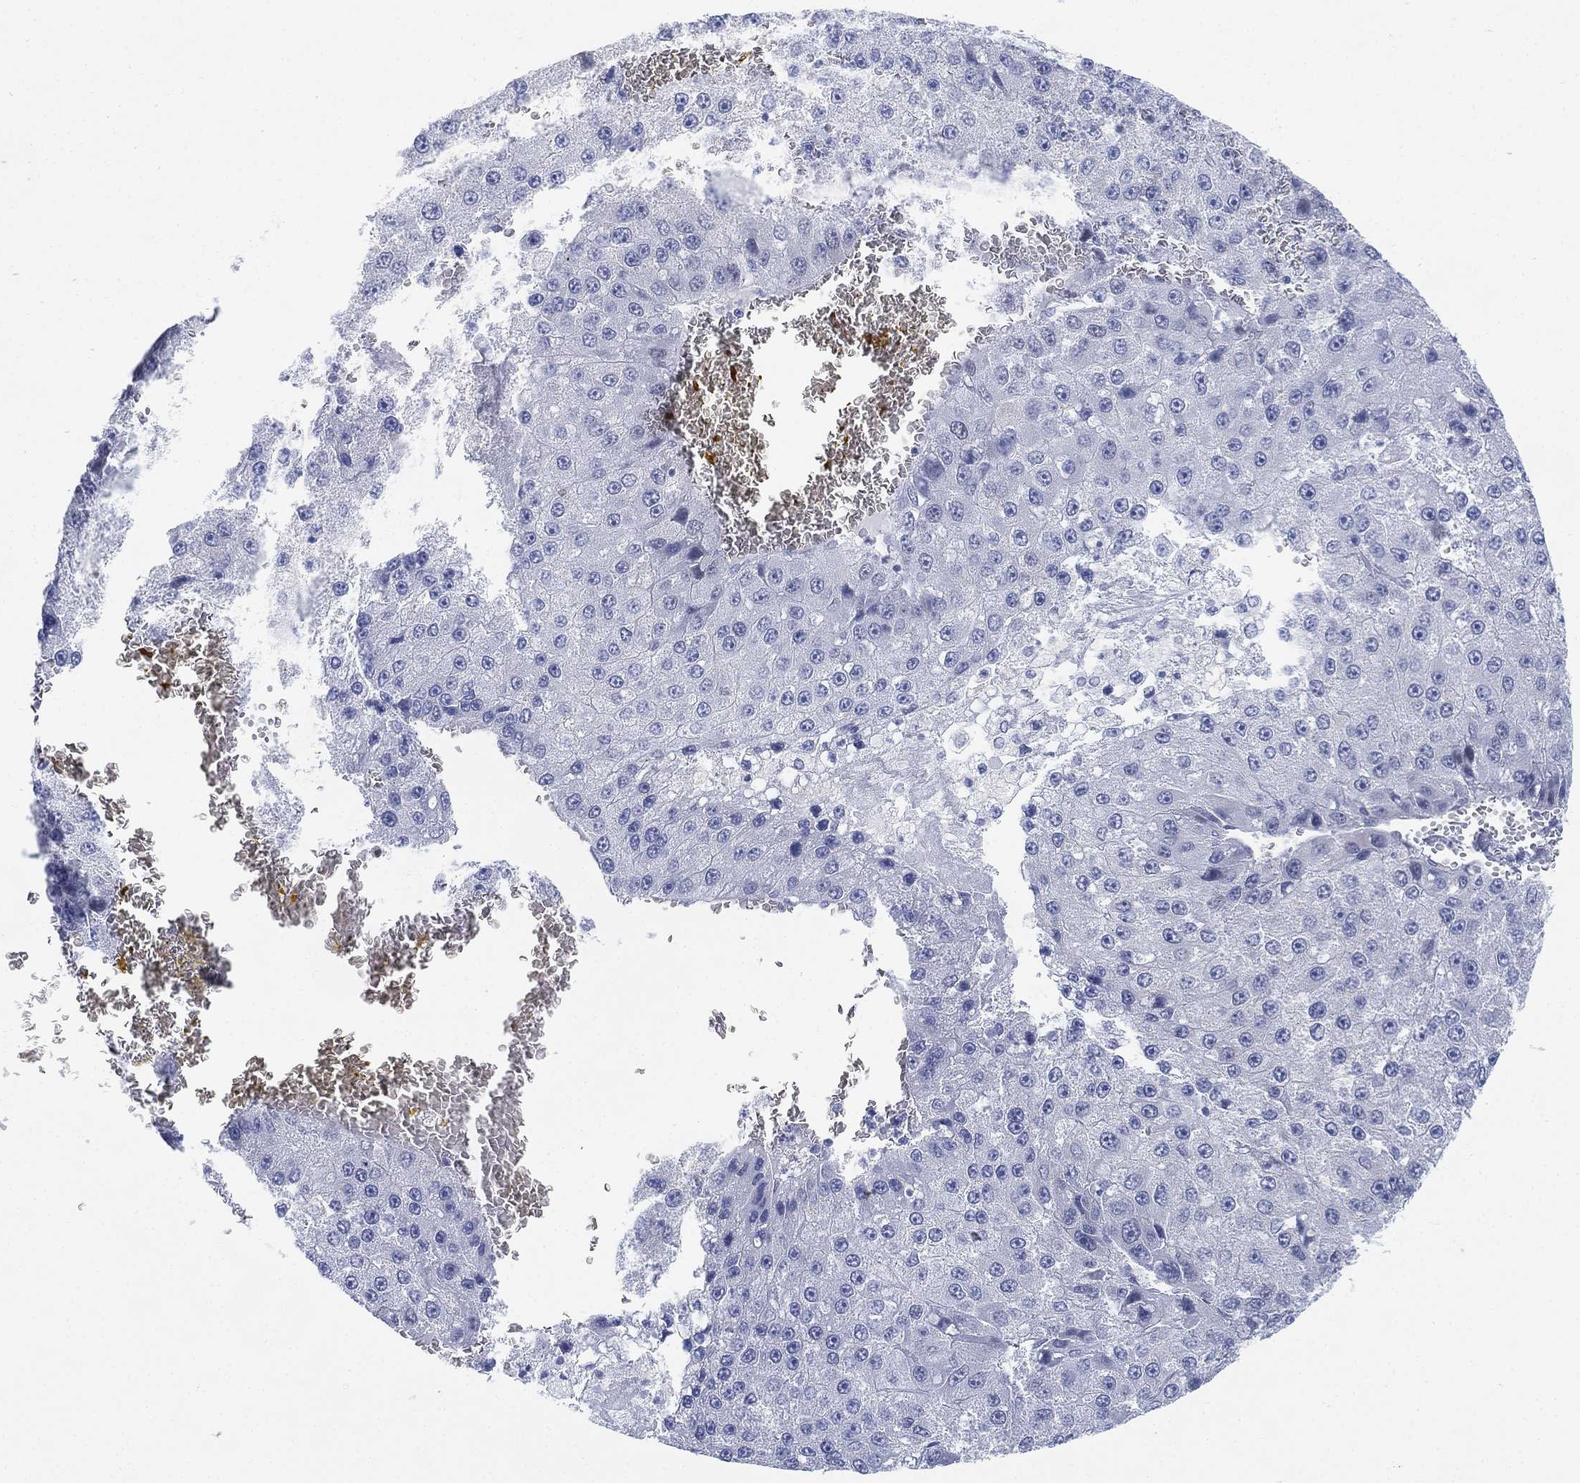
{"staining": {"intensity": "negative", "quantity": "none", "location": "none"}, "tissue": "liver cancer", "cell_type": "Tumor cells", "image_type": "cancer", "snomed": [{"axis": "morphology", "description": "Carcinoma, Hepatocellular, NOS"}, {"axis": "topography", "description": "Liver"}], "caption": "Micrograph shows no protein staining in tumor cells of liver cancer (hepatocellular carcinoma) tissue.", "gene": "GCNA", "patient": {"sex": "female", "age": 73}}